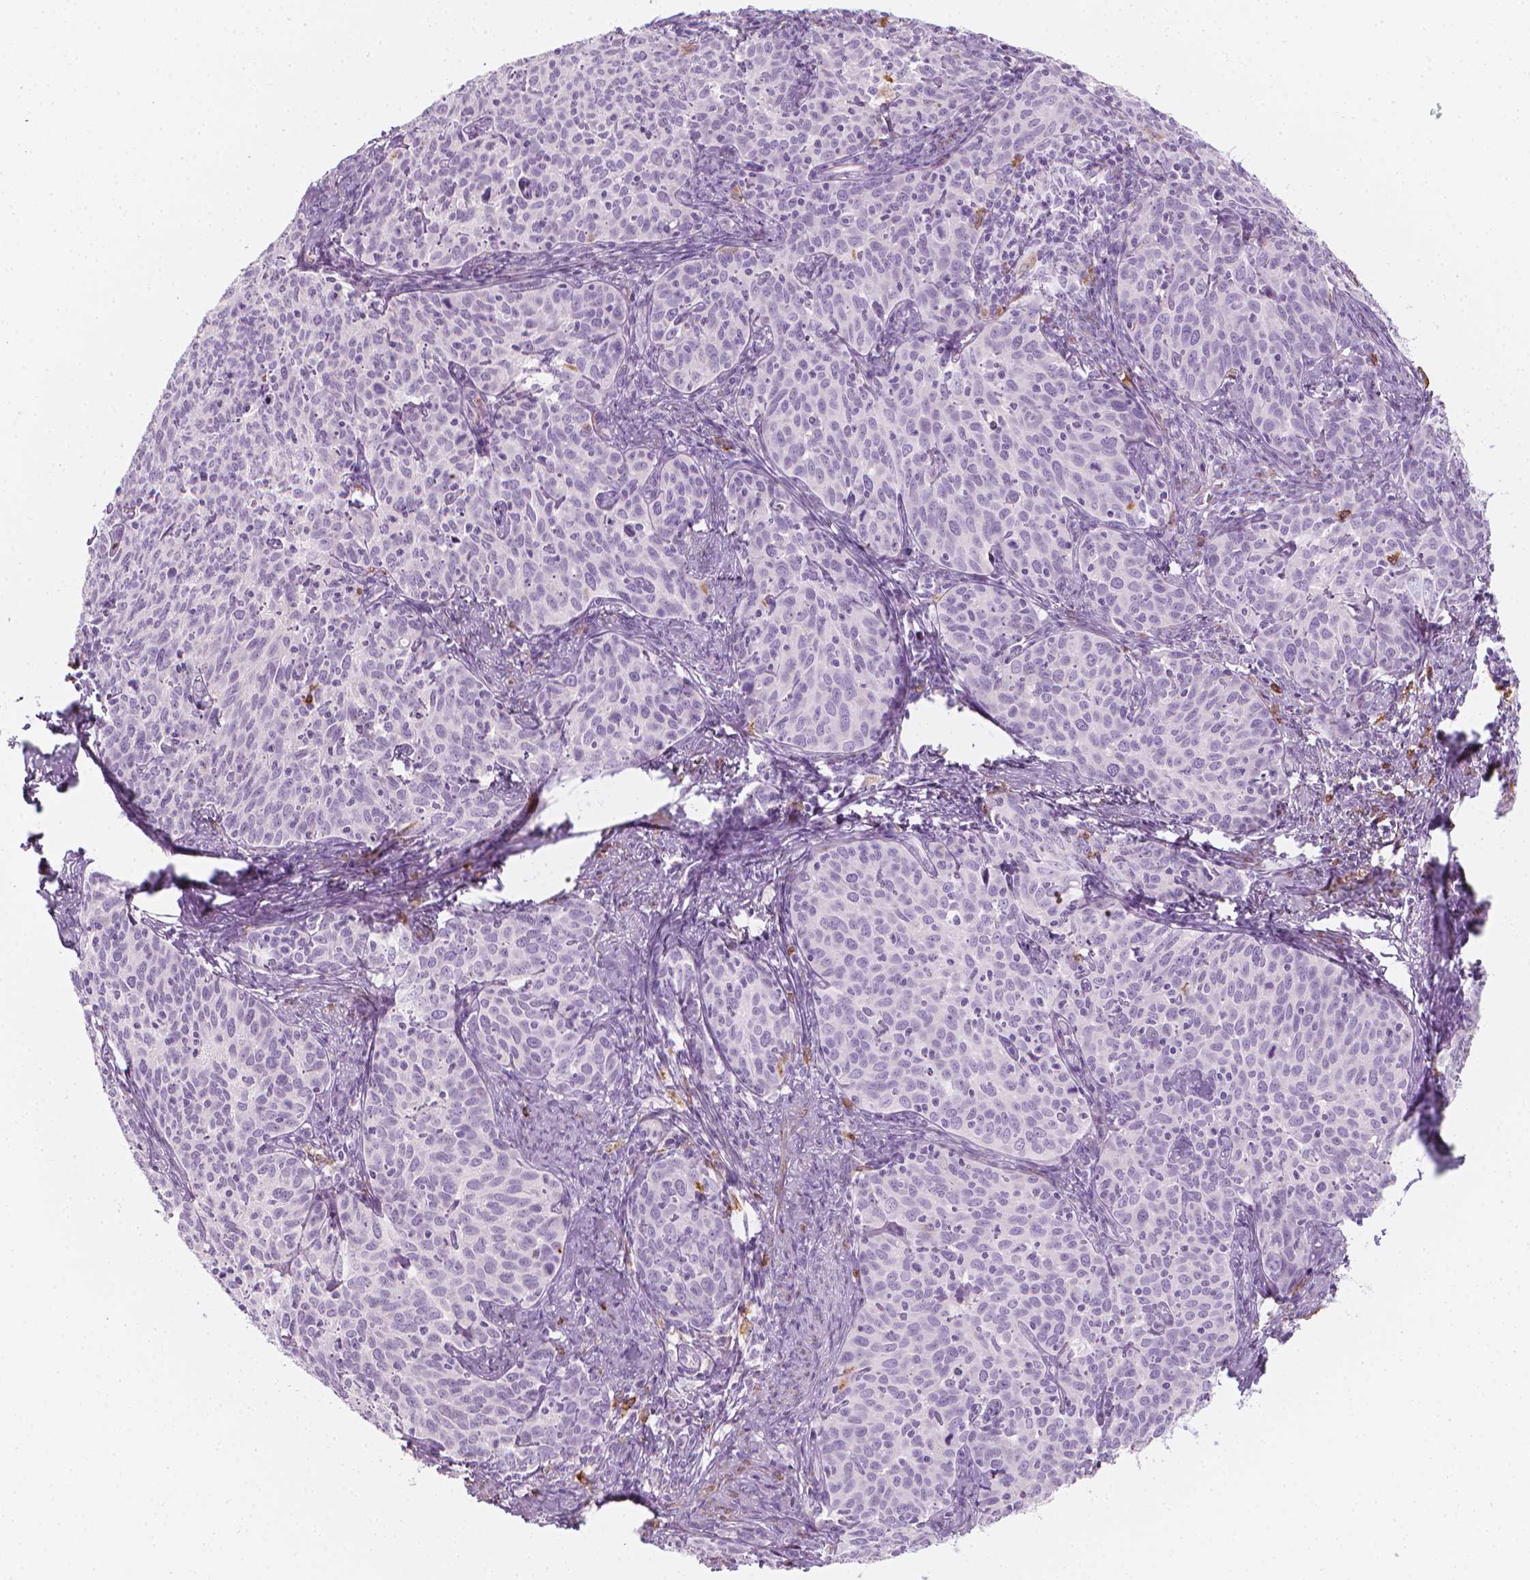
{"staining": {"intensity": "negative", "quantity": "none", "location": "none"}, "tissue": "cervical cancer", "cell_type": "Tumor cells", "image_type": "cancer", "snomed": [{"axis": "morphology", "description": "Squamous cell carcinoma, NOS"}, {"axis": "topography", "description": "Cervix"}], "caption": "Immunohistochemistry (IHC) histopathology image of neoplastic tissue: cervical cancer (squamous cell carcinoma) stained with DAB demonstrates no significant protein positivity in tumor cells. (DAB immunohistochemistry (IHC) visualized using brightfield microscopy, high magnification).", "gene": "CES1", "patient": {"sex": "female", "age": 62}}